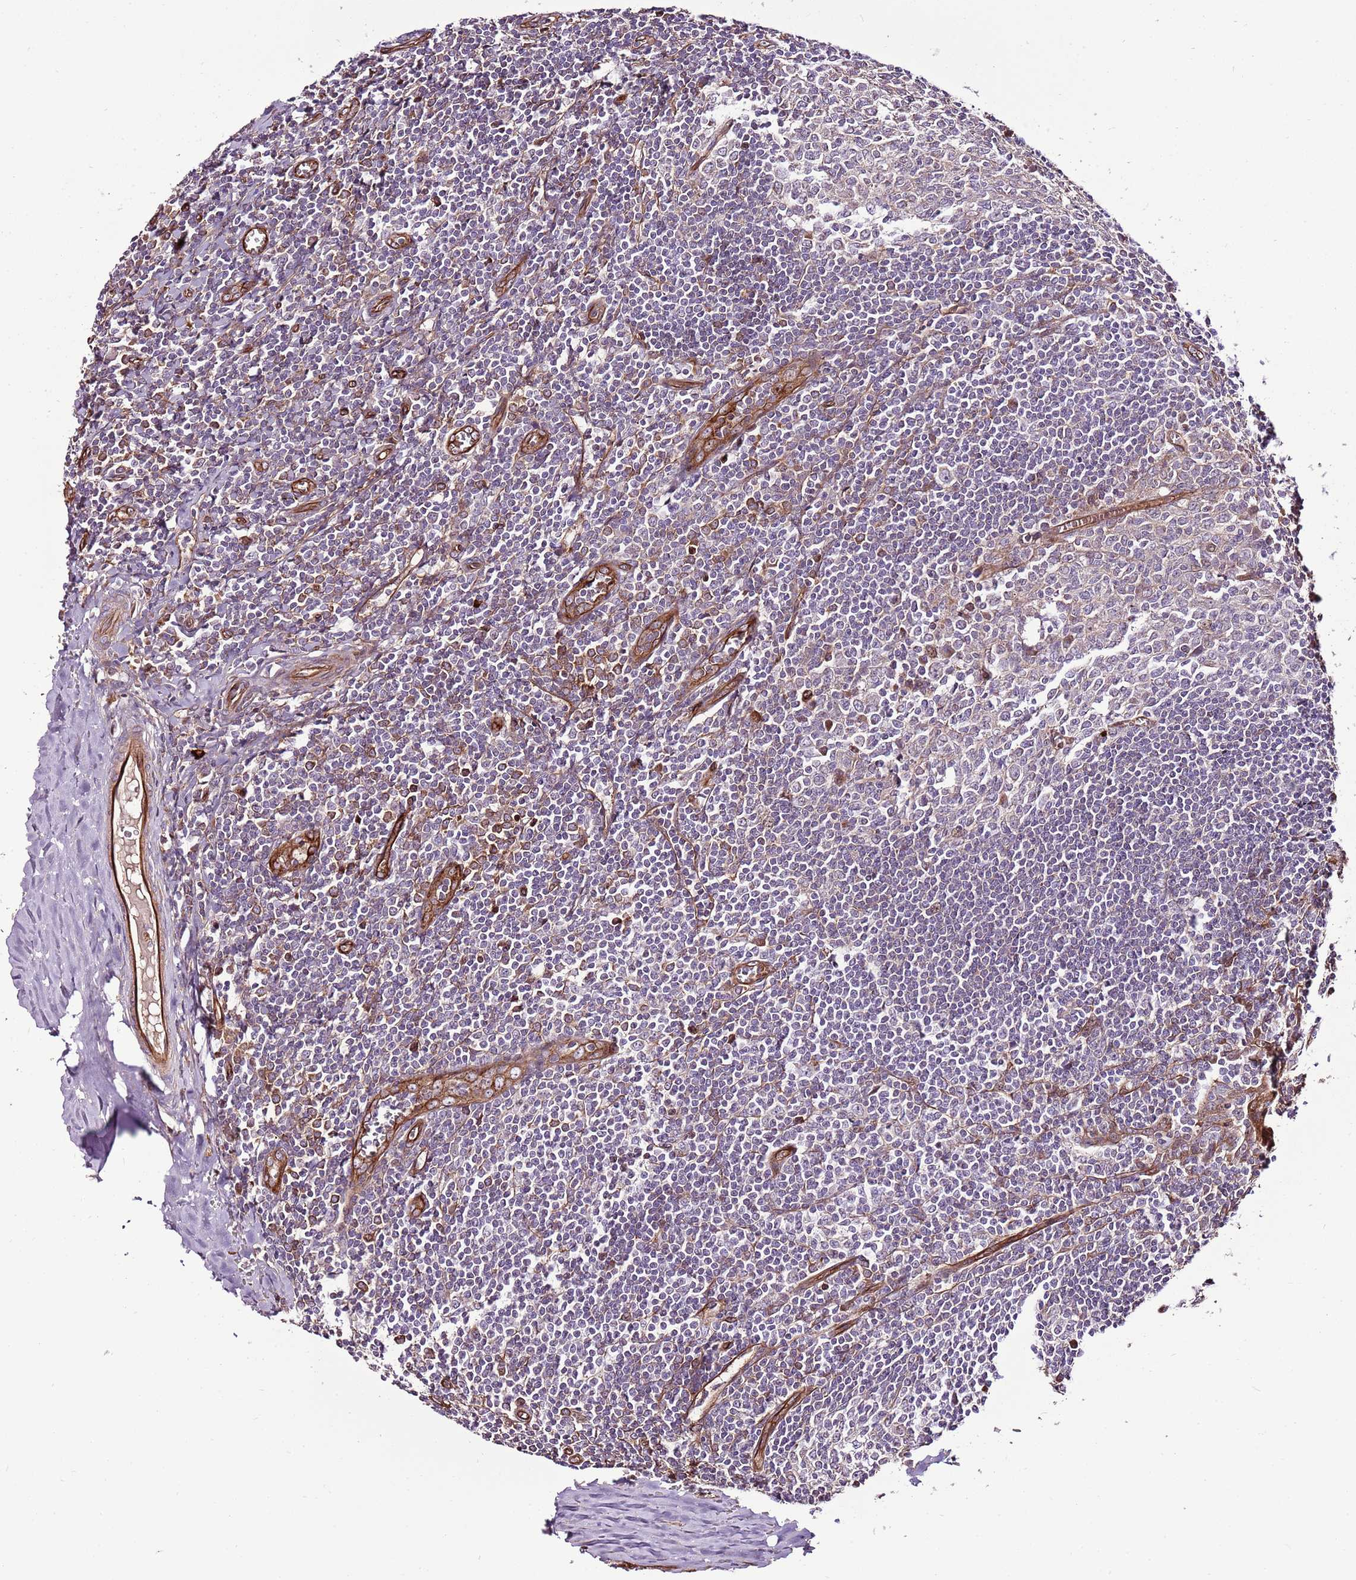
{"staining": {"intensity": "moderate", "quantity": "<25%", "location": "nuclear"}, "tissue": "tonsil", "cell_type": "Germinal center cells", "image_type": "normal", "snomed": [{"axis": "morphology", "description": "Normal tissue, NOS"}, {"axis": "topography", "description": "Tonsil"}], "caption": "Normal tonsil demonstrates moderate nuclear staining in about <25% of germinal center cells (DAB IHC, brown staining for protein, blue staining for nuclei)..", "gene": "ZNF827", "patient": {"sex": "male", "age": 27}}